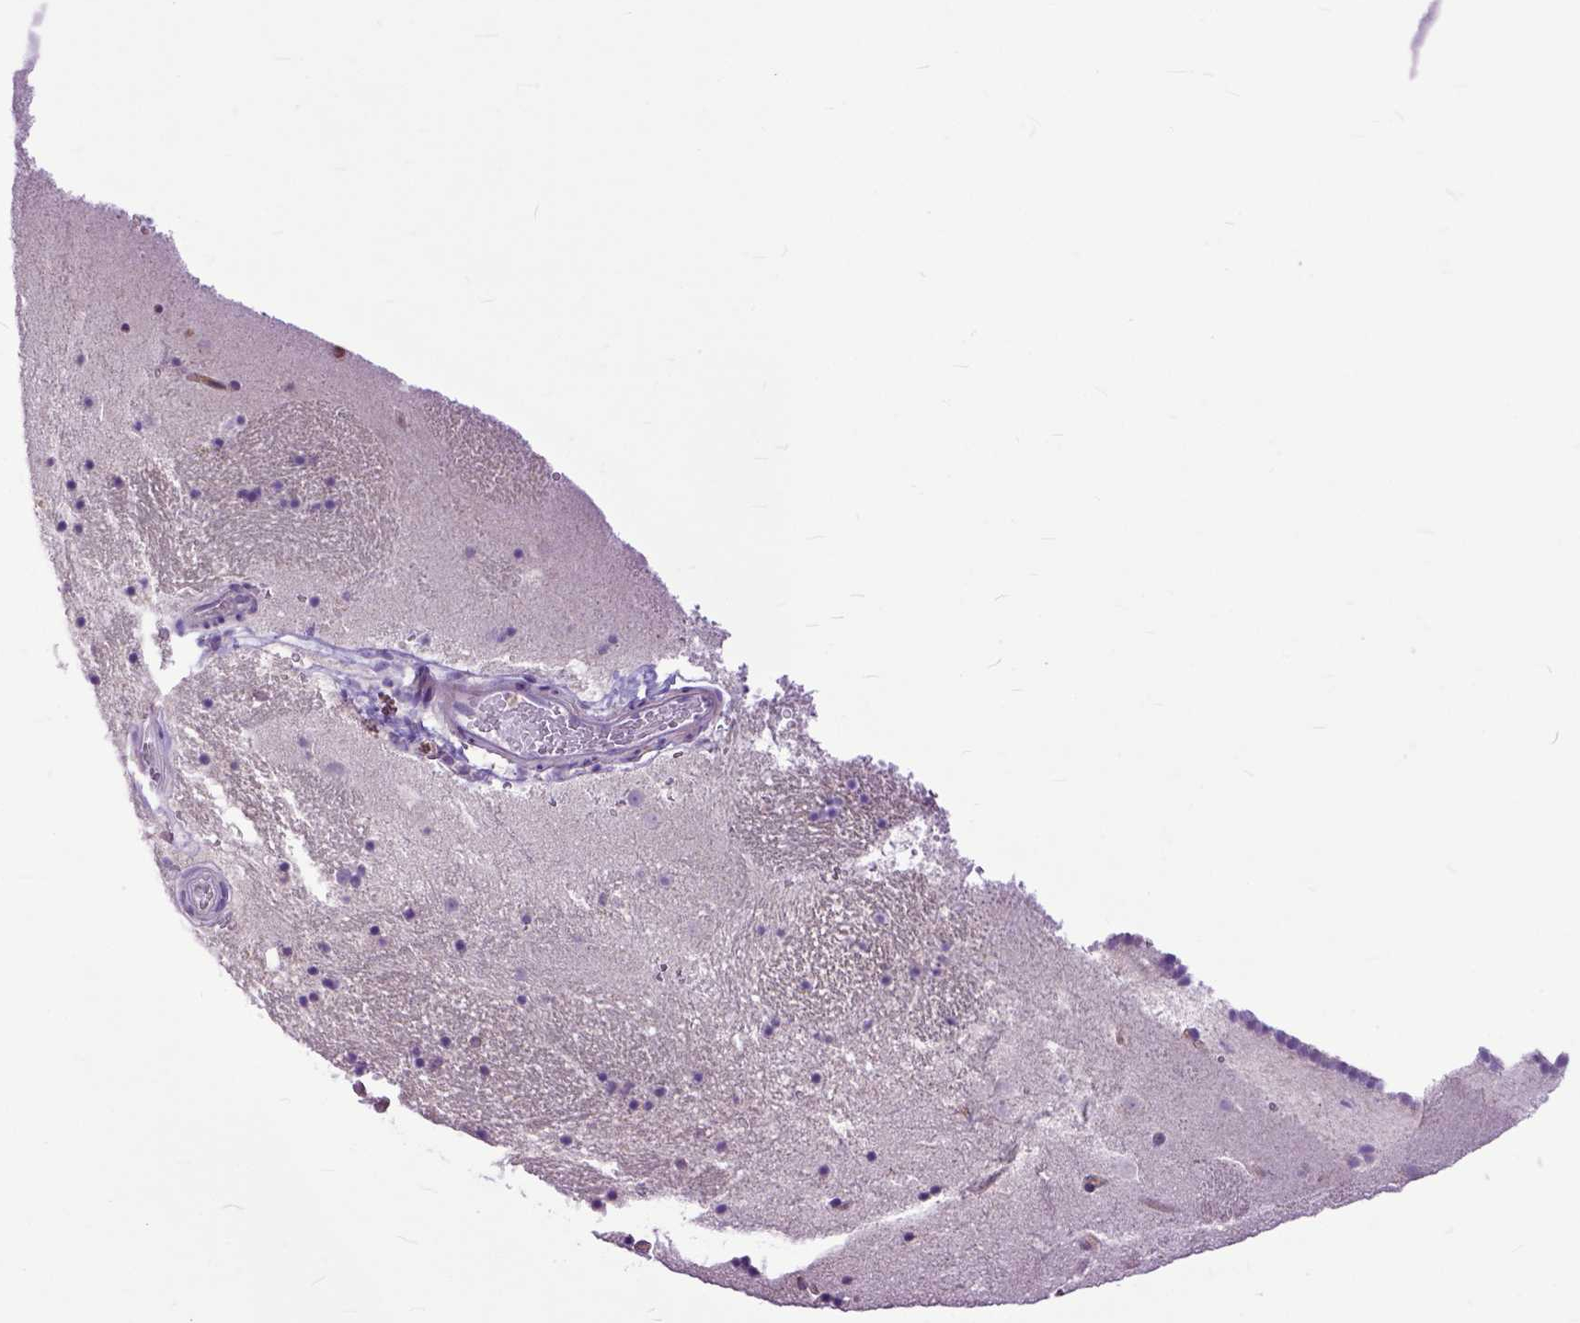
{"staining": {"intensity": "negative", "quantity": "none", "location": "none"}, "tissue": "caudate", "cell_type": "Glial cells", "image_type": "normal", "snomed": [{"axis": "morphology", "description": "Normal tissue, NOS"}, {"axis": "topography", "description": "Lateral ventricle wall"}], "caption": "Immunohistochemical staining of benign caudate reveals no significant positivity in glial cells.", "gene": "NAMPT", "patient": {"sex": "male", "age": 37}}